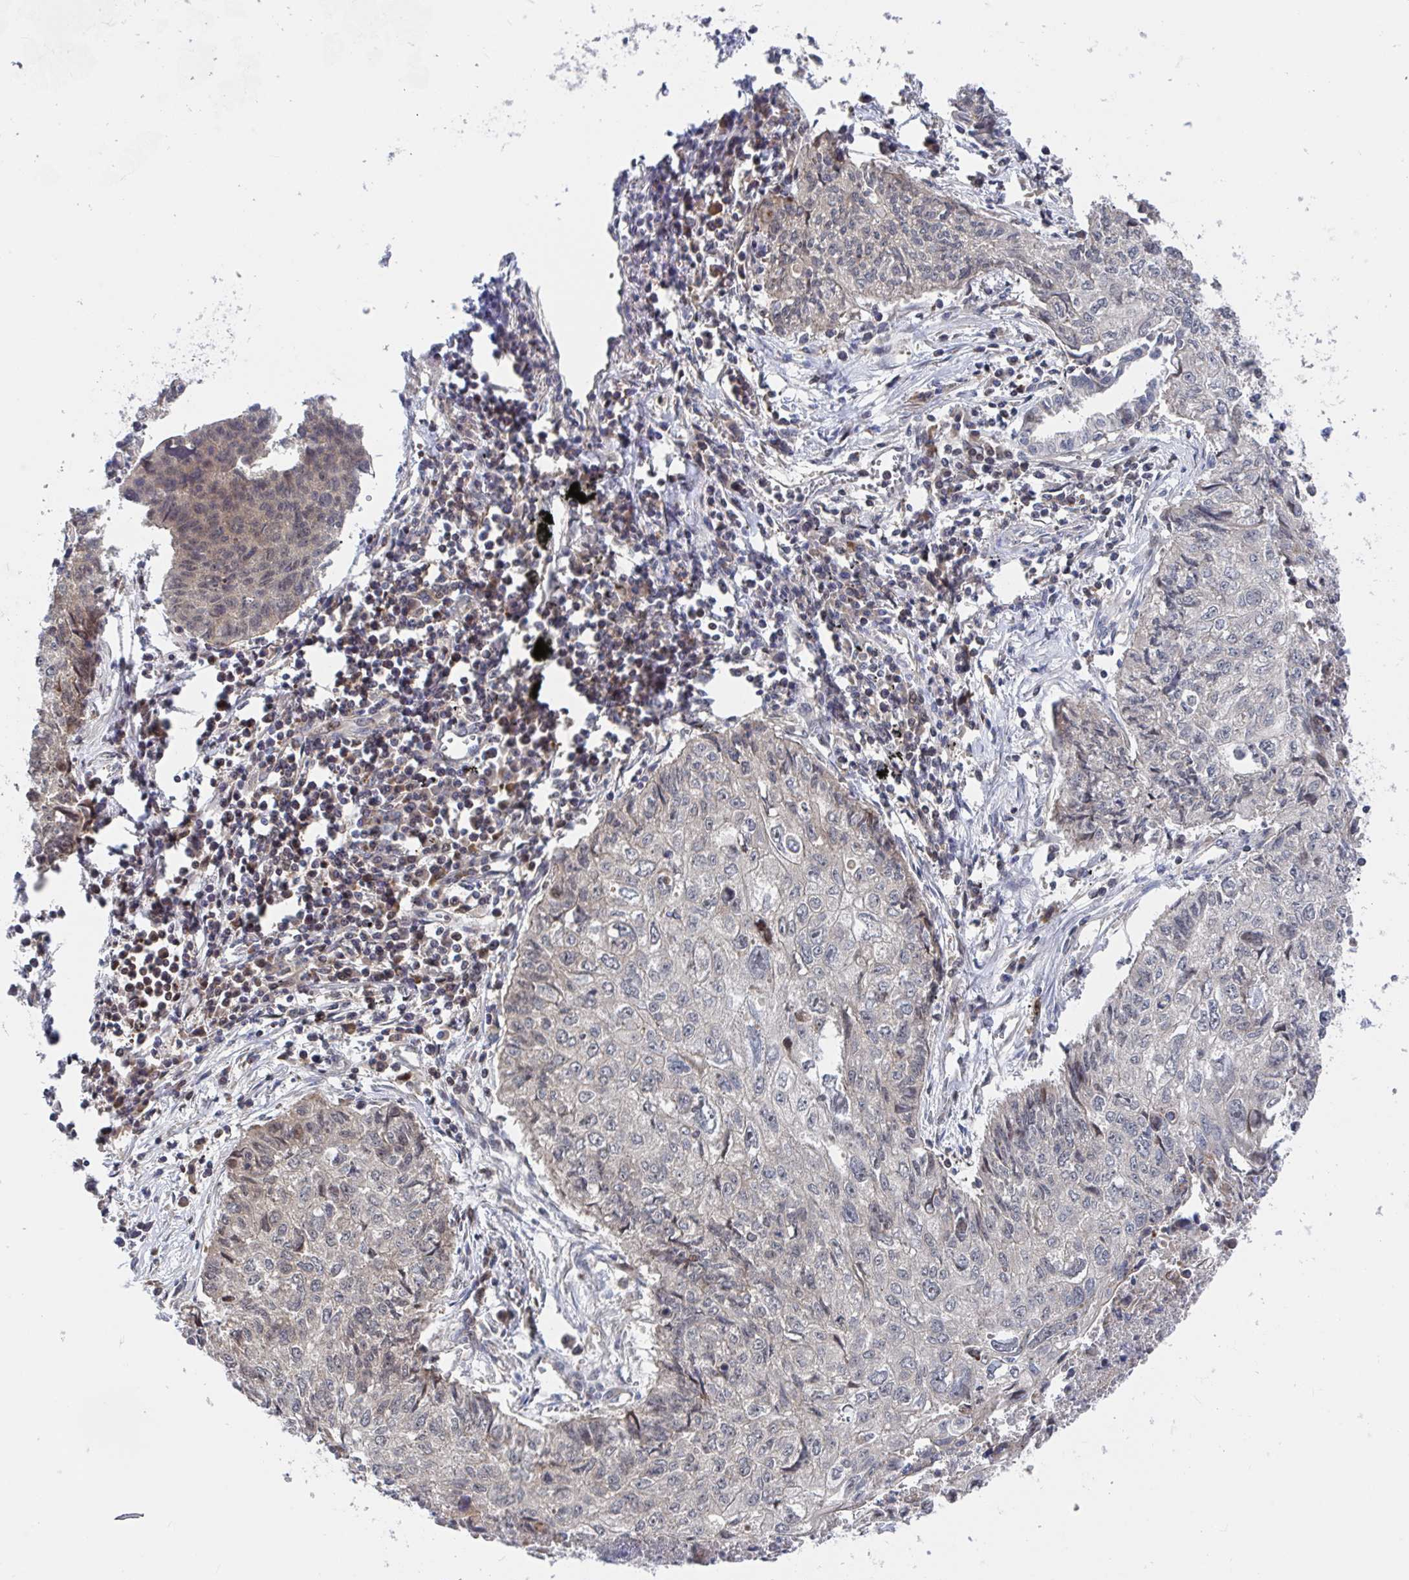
{"staining": {"intensity": "weak", "quantity": "<25%", "location": "cytoplasmic/membranous"}, "tissue": "lung cancer", "cell_type": "Tumor cells", "image_type": "cancer", "snomed": [{"axis": "morphology", "description": "Normal morphology"}, {"axis": "morphology", "description": "Aneuploidy"}, {"axis": "morphology", "description": "Squamous cell carcinoma, NOS"}, {"axis": "topography", "description": "Lymph node"}, {"axis": "topography", "description": "Lung"}], "caption": "An image of human lung squamous cell carcinoma is negative for staining in tumor cells.", "gene": "DHRS12", "patient": {"sex": "female", "age": 76}}